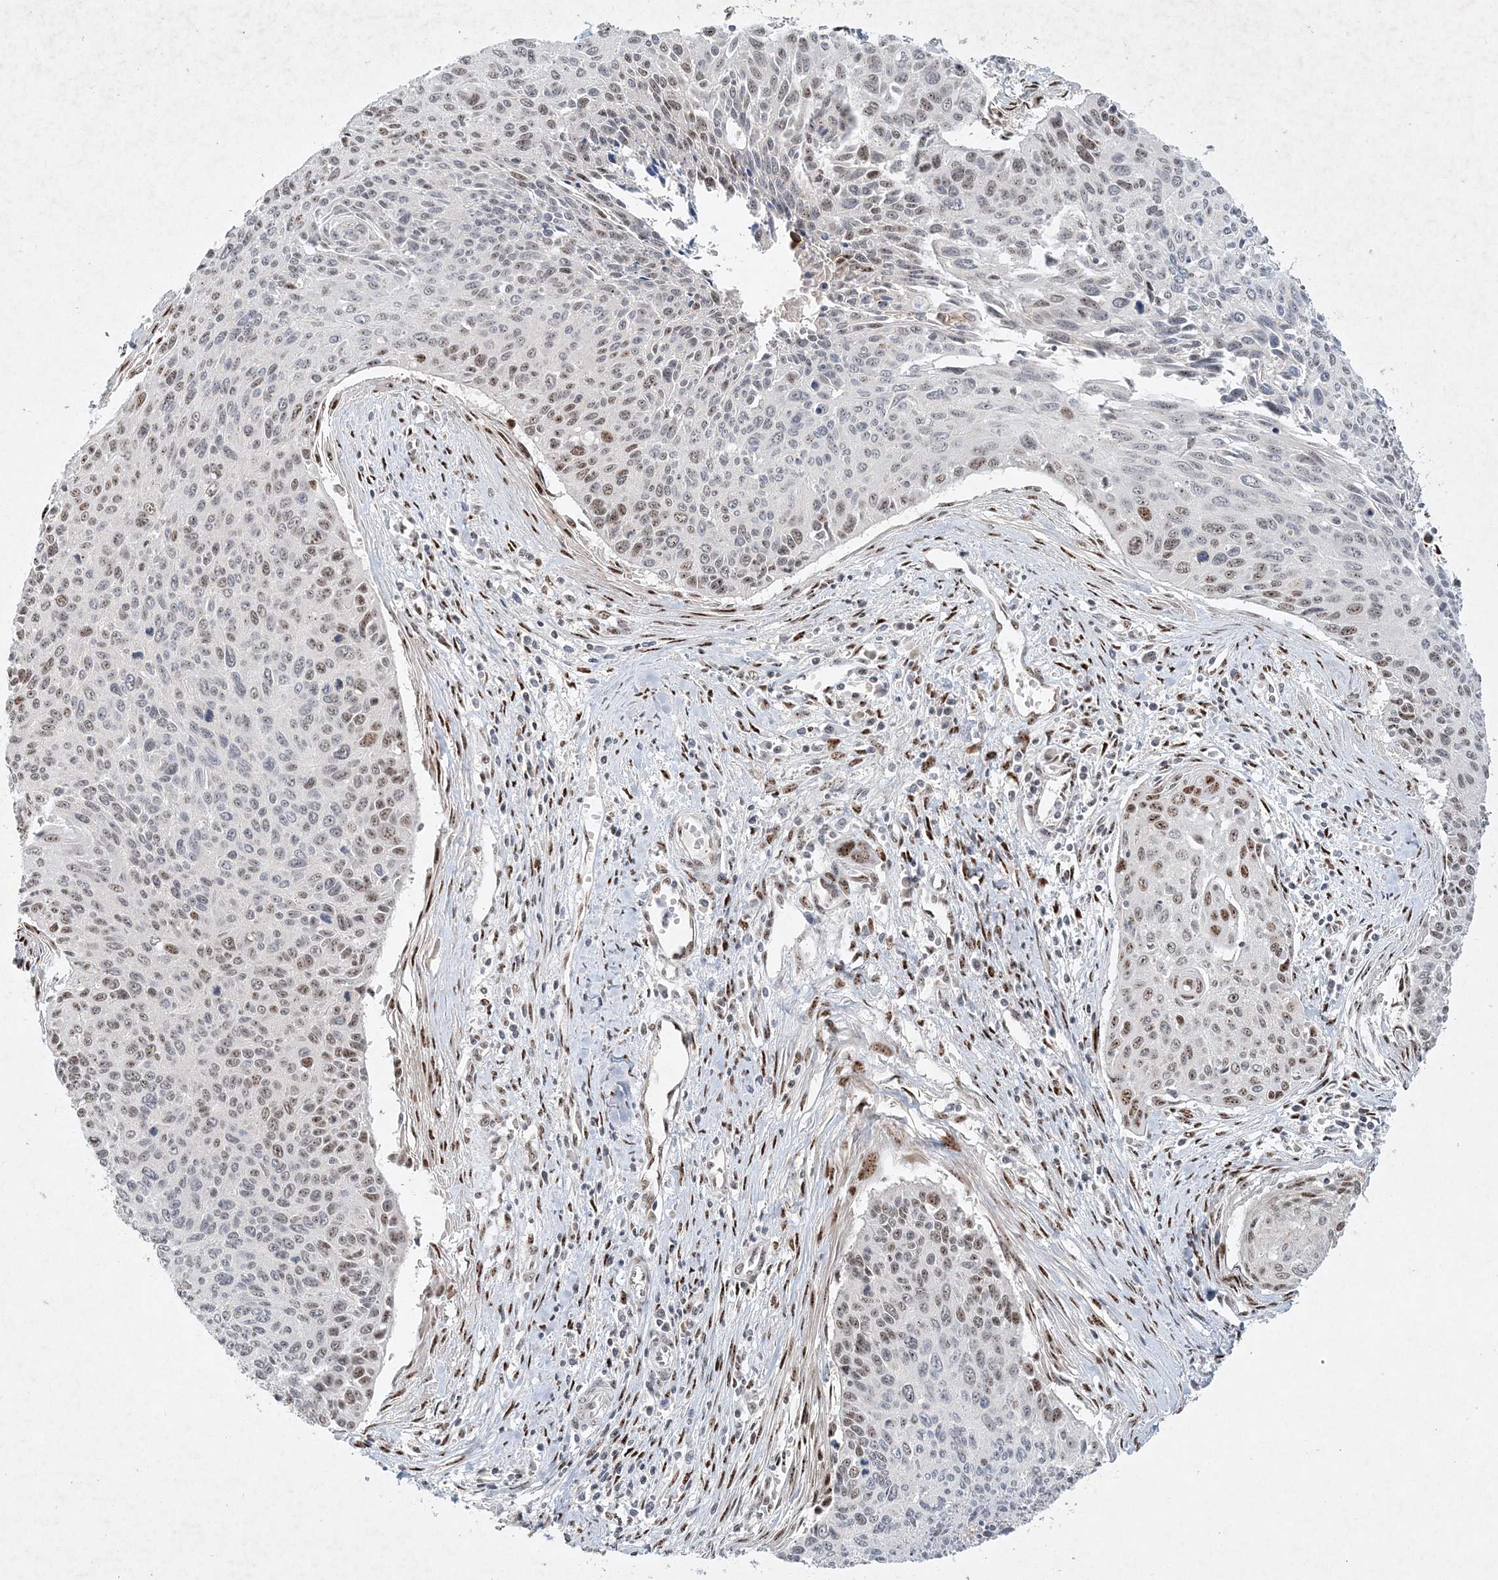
{"staining": {"intensity": "moderate", "quantity": "25%-75%", "location": "nuclear"}, "tissue": "cervical cancer", "cell_type": "Tumor cells", "image_type": "cancer", "snomed": [{"axis": "morphology", "description": "Squamous cell carcinoma, NOS"}, {"axis": "topography", "description": "Cervix"}], "caption": "The immunohistochemical stain highlights moderate nuclear staining in tumor cells of cervical squamous cell carcinoma tissue. (DAB IHC, brown staining for protein, blue staining for nuclei).", "gene": "GIN1", "patient": {"sex": "female", "age": 55}}